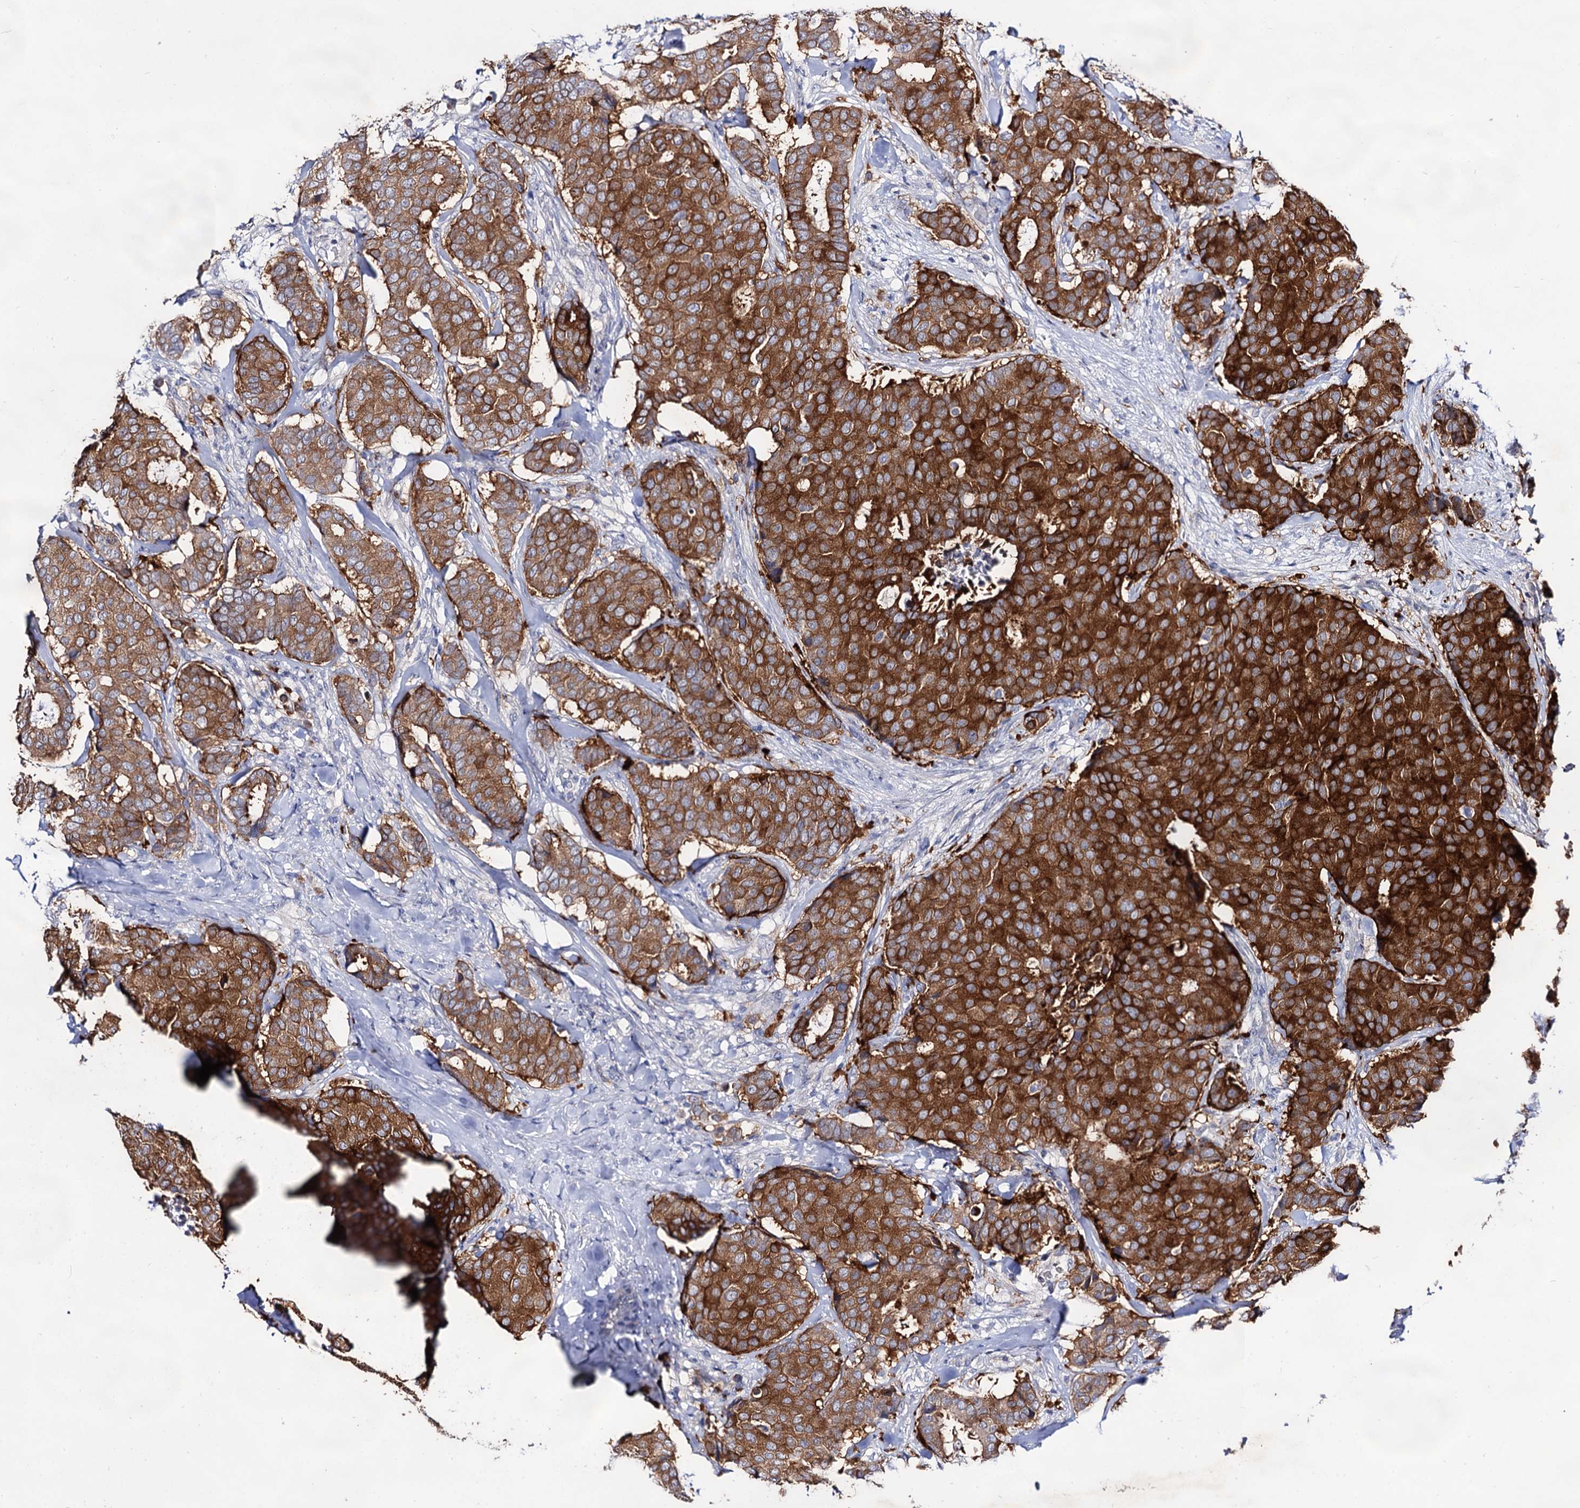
{"staining": {"intensity": "strong", "quantity": ">75%", "location": "cytoplasmic/membranous"}, "tissue": "breast cancer", "cell_type": "Tumor cells", "image_type": "cancer", "snomed": [{"axis": "morphology", "description": "Duct carcinoma"}, {"axis": "topography", "description": "Breast"}], "caption": "A high-resolution histopathology image shows immunohistochemistry staining of breast invasive ductal carcinoma, which shows strong cytoplasmic/membranous staining in about >75% of tumor cells.", "gene": "ARFIP2", "patient": {"sex": "female", "age": 75}}